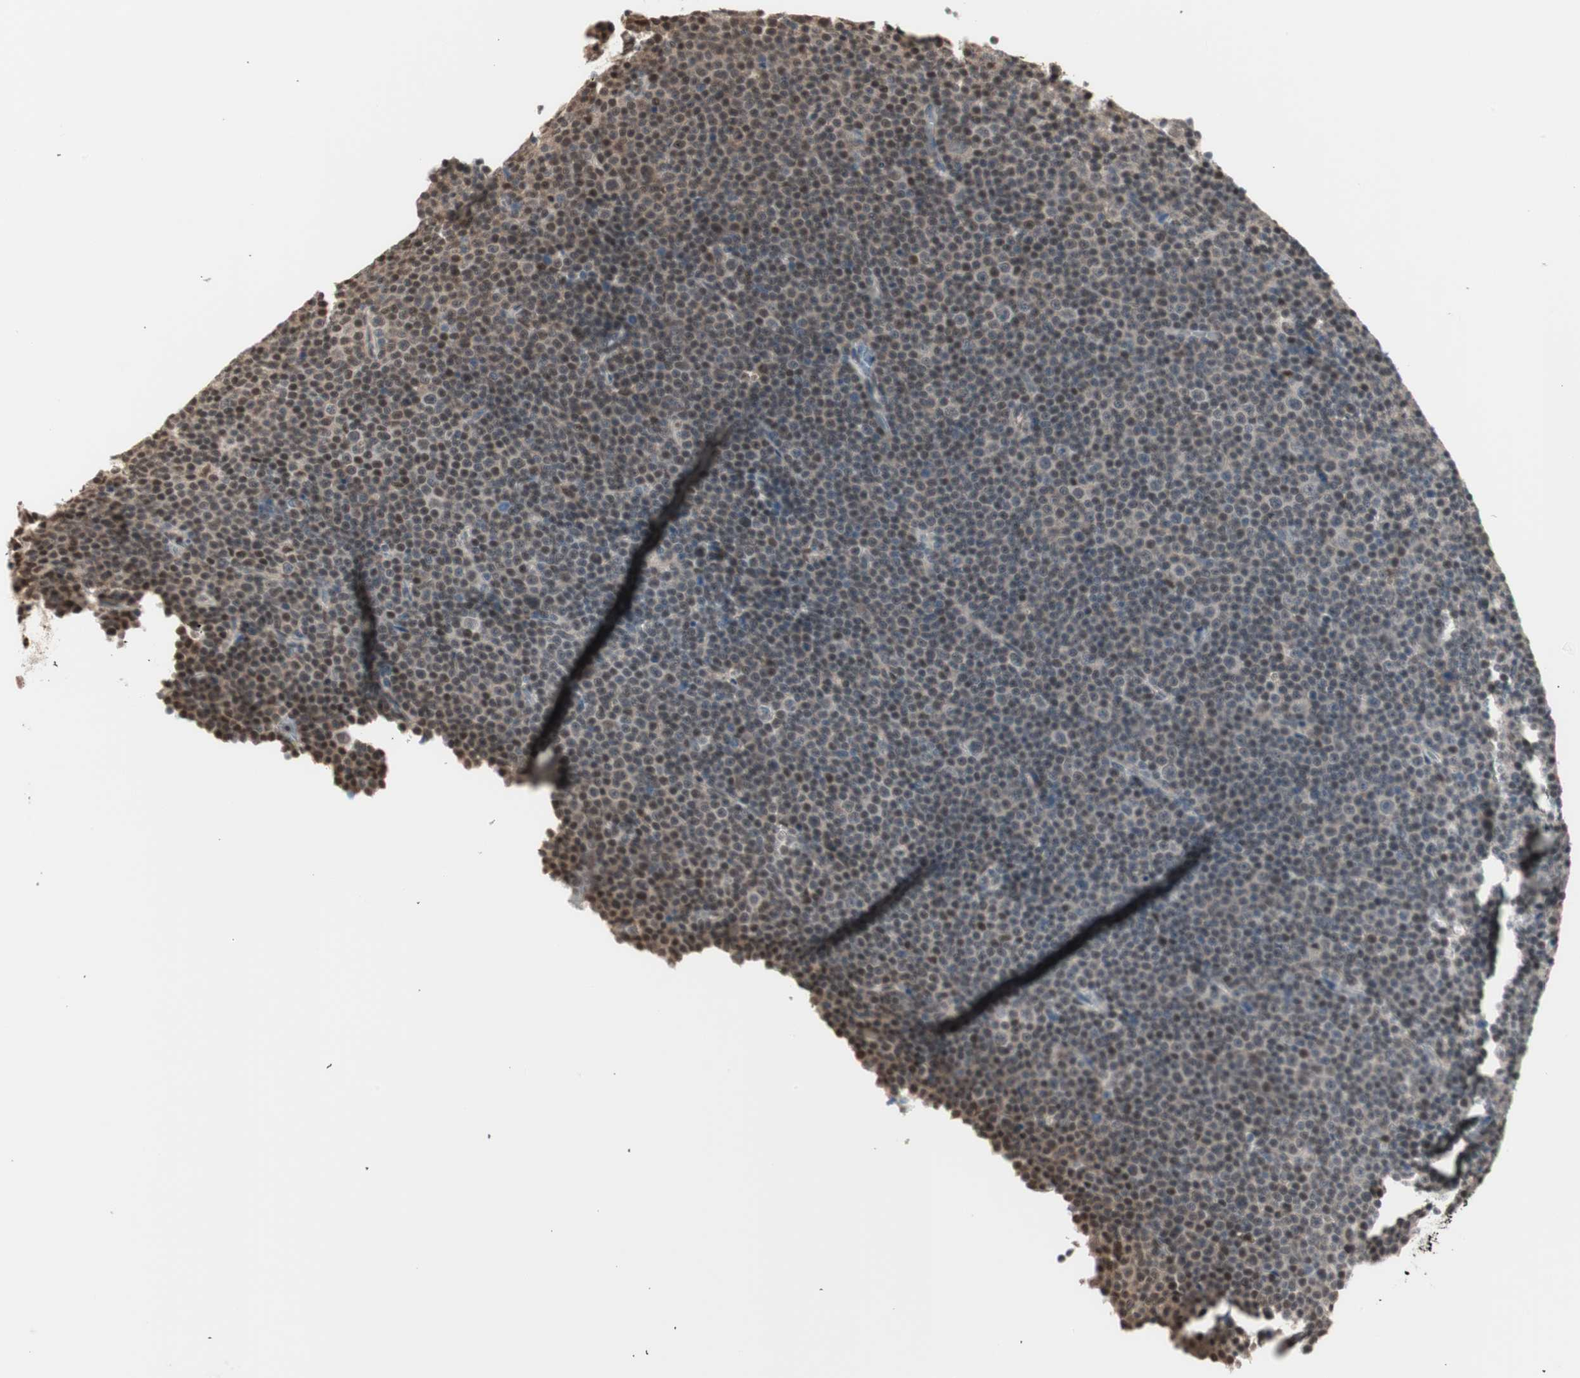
{"staining": {"intensity": "strong", "quantity": "25%-75%", "location": "nuclear"}, "tissue": "lymphoma", "cell_type": "Tumor cells", "image_type": "cancer", "snomed": [{"axis": "morphology", "description": "Malignant lymphoma, non-Hodgkin's type, Low grade"}, {"axis": "topography", "description": "Lymph node"}], "caption": "A high amount of strong nuclear expression is appreciated in approximately 25%-75% of tumor cells in low-grade malignant lymphoma, non-Hodgkin's type tissue. (IHC, brightfield microscopy, high magnification).", "gene": "LONP2", "patient": {"sex": "female", "age": 67}}